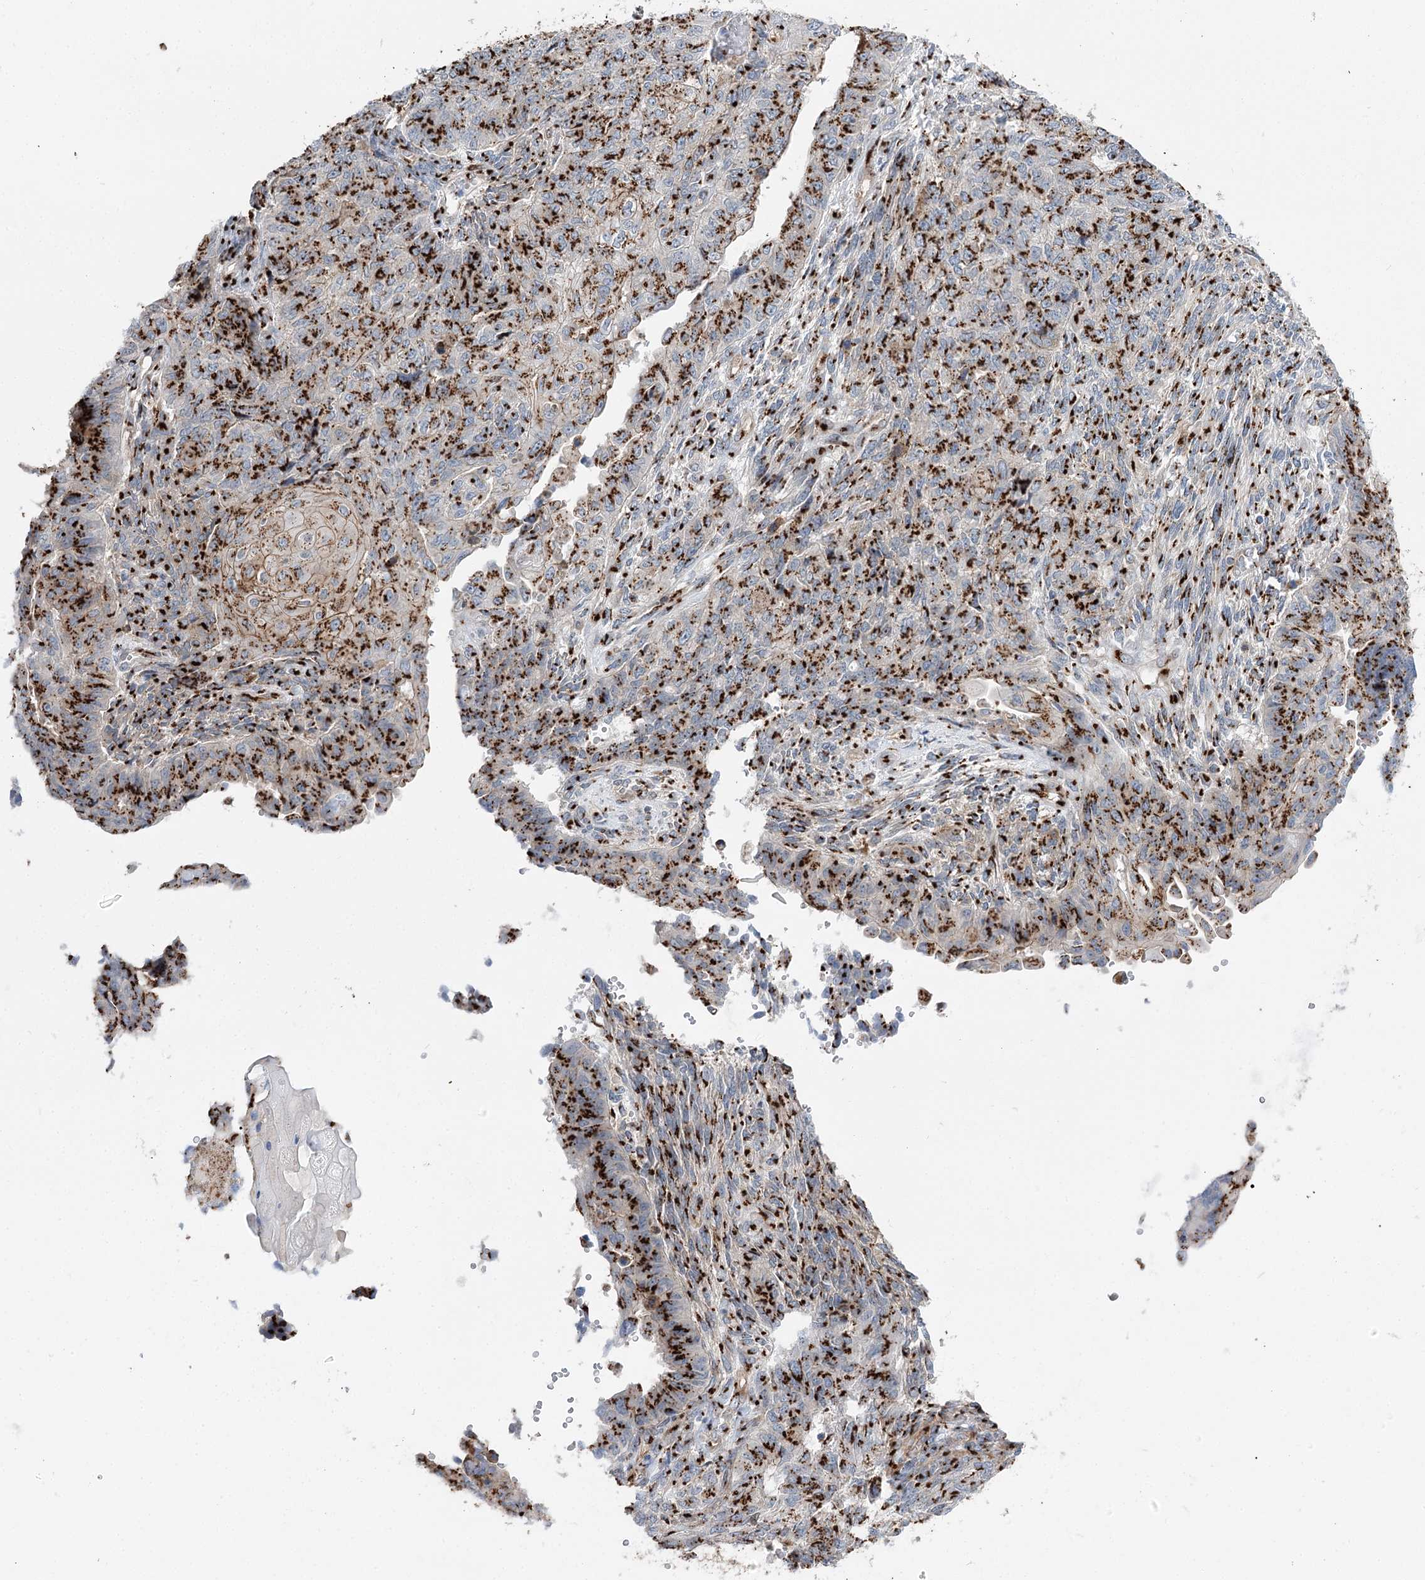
{"staining": {"intensity": "strong", "quantity": ">75%", "location": "cytoplasmic/membranous"}, "tissue": "endometrial cancer", "cell_type": "Tumor cells", "image_type": "cancer", "snomed": [{"axis": "morphology", "description": "Adenocarcinoma, NOS"}, {"axis": "topography", "description": "Endometrium"}], "caption": "Human endometrial cancer stained for a protein (brown) exhibits strong cytoplasmic/membranous positive staining in approximately >75% of tumor cells.", "gene": "TMEM165", "patient": {"sex": "female", "age": 32}}